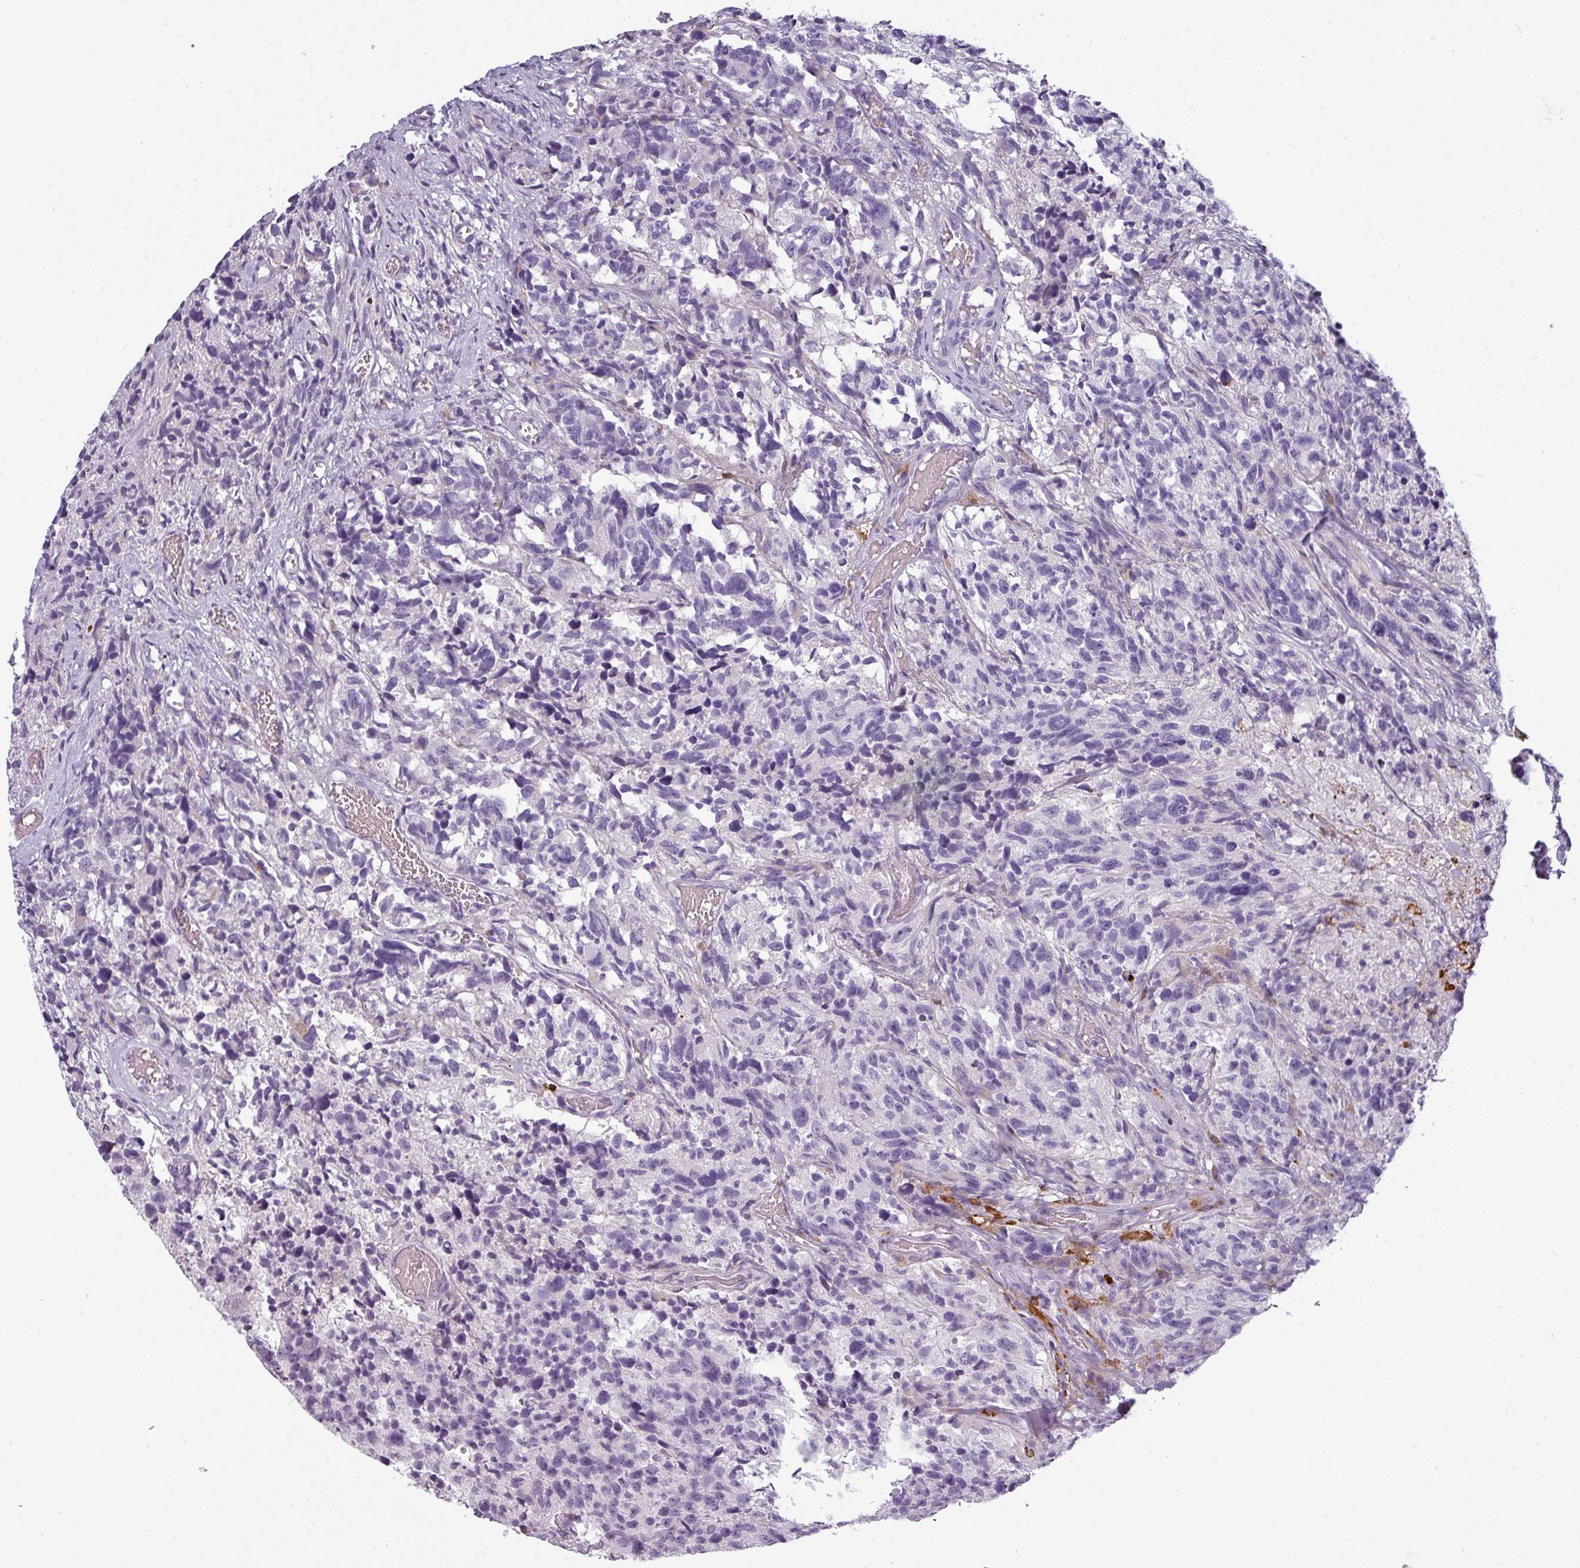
{"staining": {"intensity": "negative", "quantity": "none", "location": "none"}, "tissue": "glioma", "cell_type": "Tumor cells", "image_type": "cancer", "snomed": [{"axis": "morphology", "description": "Glioma, malignant, High grade"}, {"axis": "topography", "description": "Brain"}], "caption": "Glioma was stained to show a protein in brown. There is no significant positivity in tumor cells.", "gene": "SLC26A9", "patient": {"sex": "male", "age": 69}}